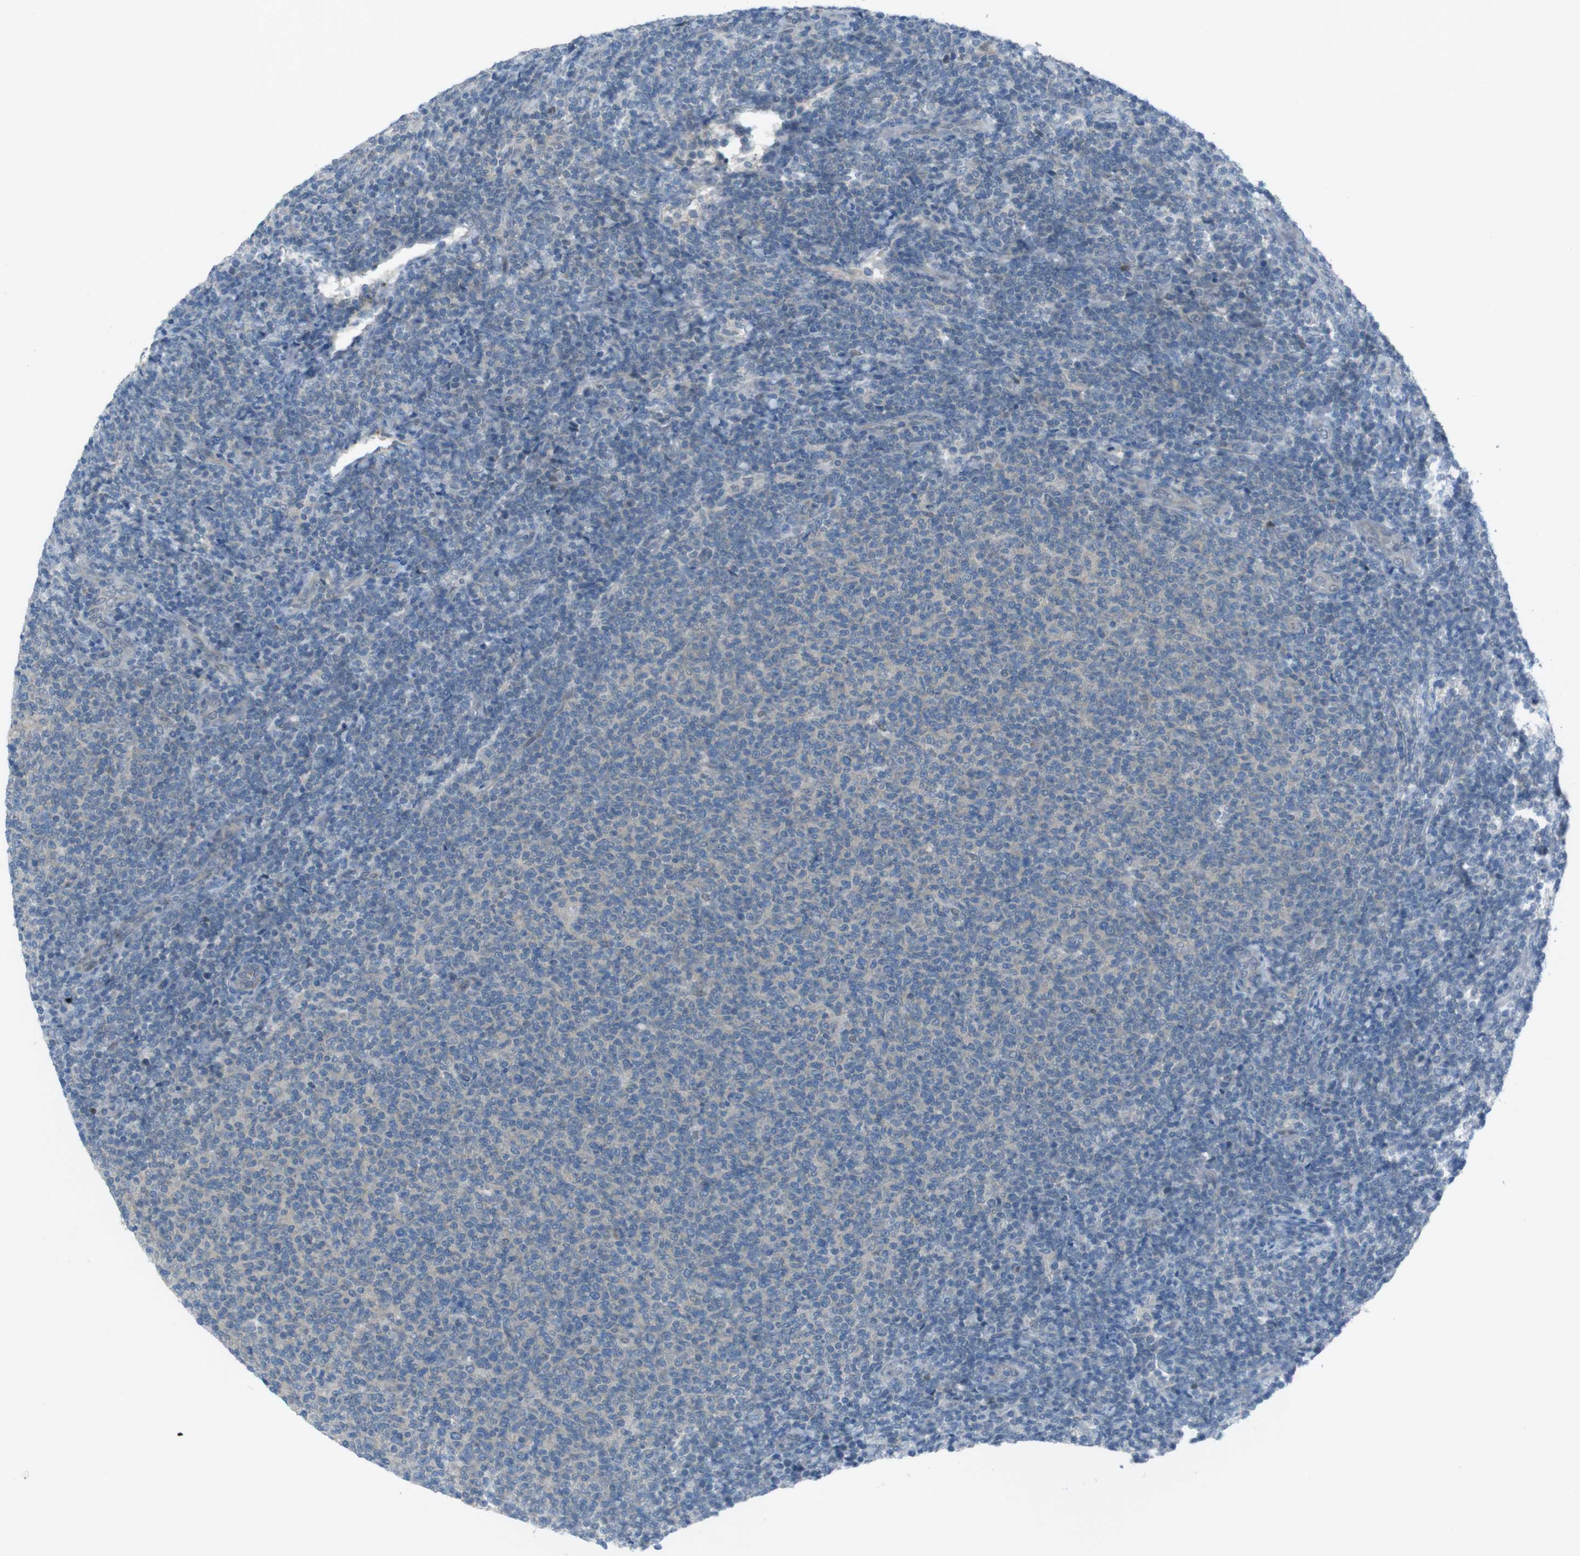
{"staining": {"intensity": "negative", "quantity": "none", "location": "none"}, "tissue": "lymphoma", "cell_type": "Tumor cells", "image_type": "cancer", "snomed": [{"axis": "morphology", "description": "Malignant lymphoma, non-Hodgkin's type, Low grade"}, {"axis": "topography", "description": "Lymph node"}], "caption": "This is an IHC histopathology image of human lymphoma. There is no positivity in tumor cells.", "gene": "ZDHHC20", "patient": {"sex": "male", "age": 66}}